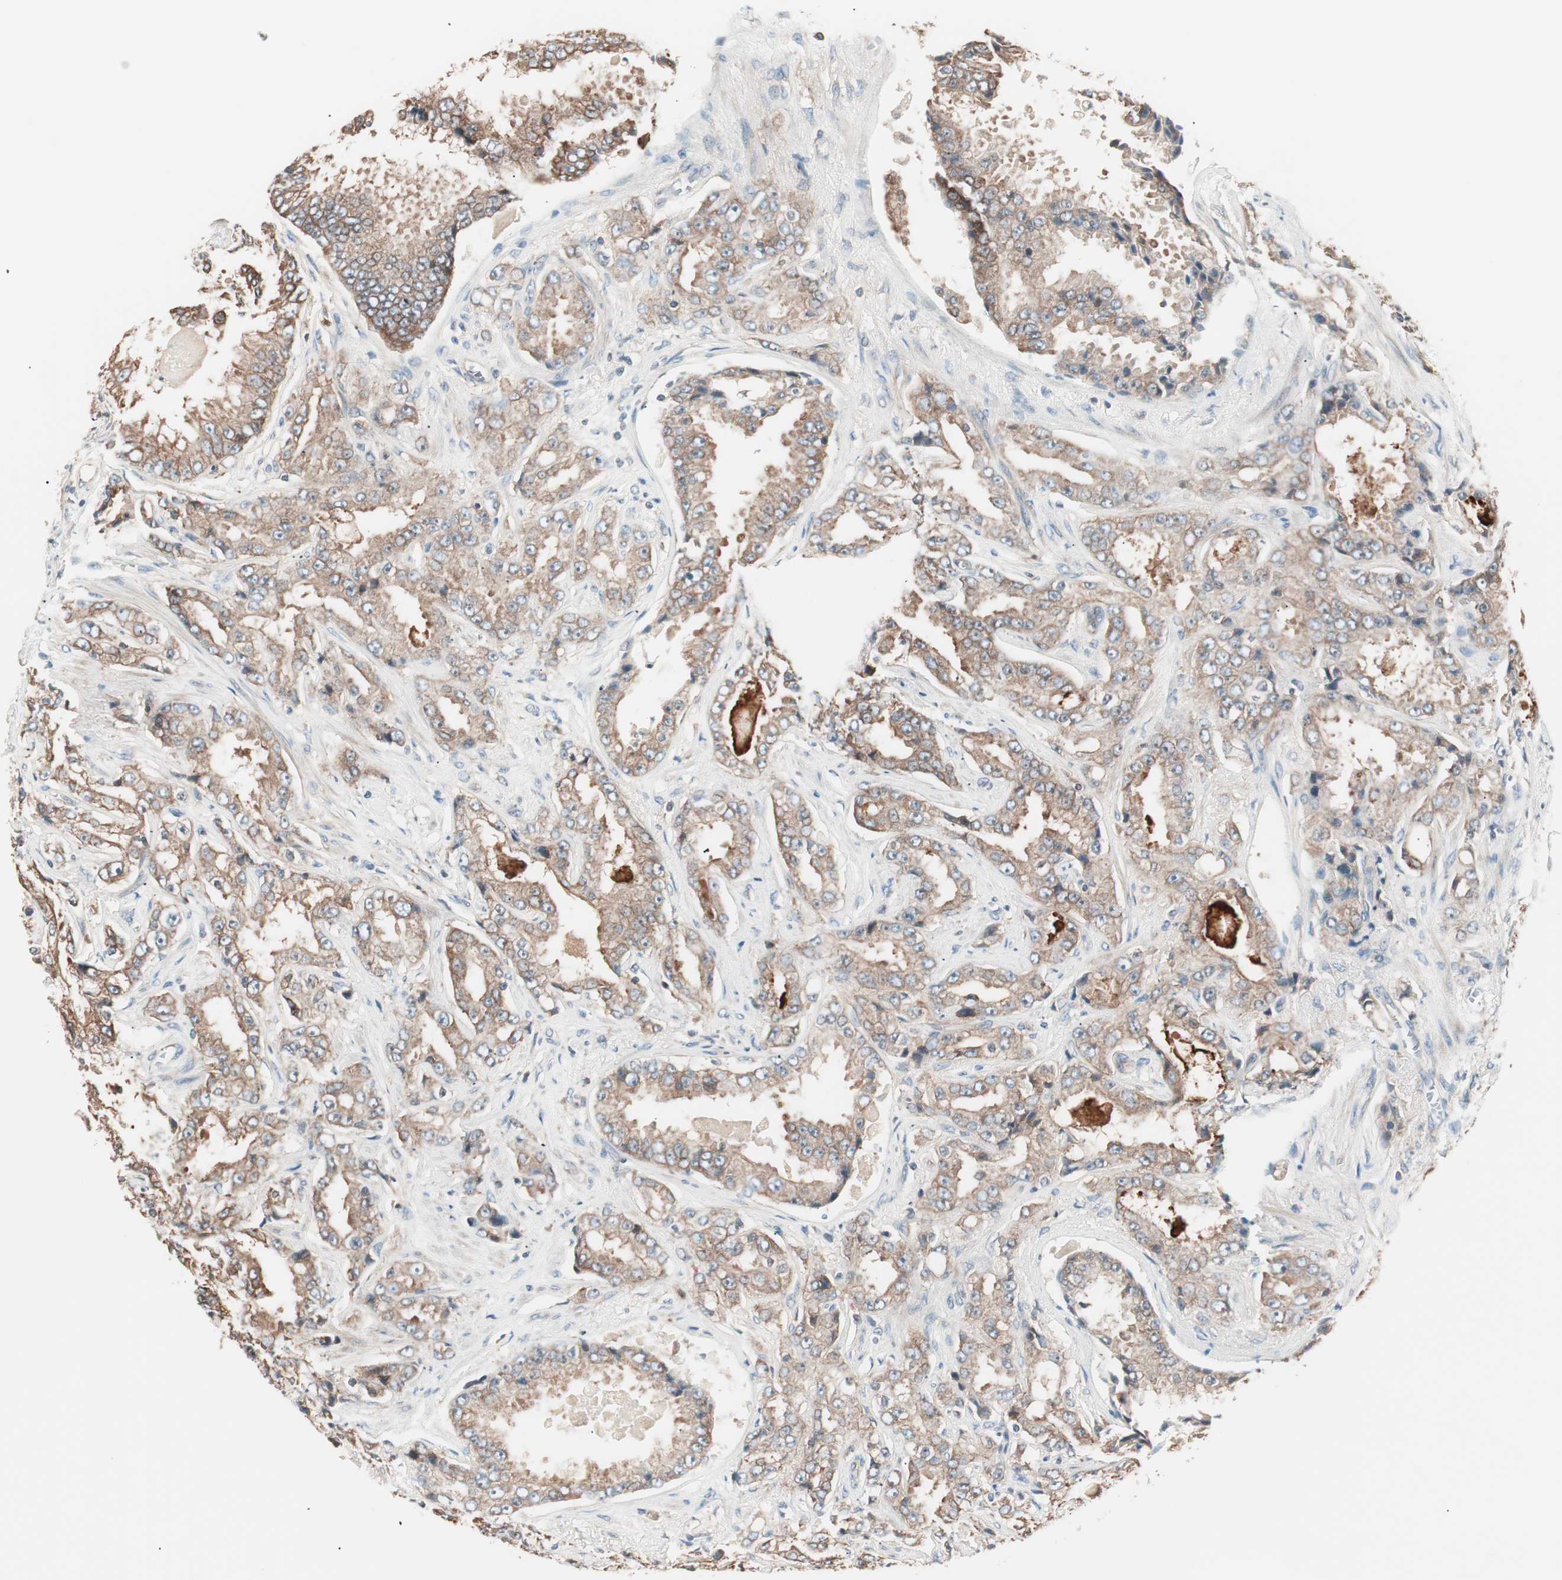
{"staining": {"intensity": "moderate", "quantity": ">75%", "location": "cytoplasmic/membranous"}, "tissue": "prostate cancer", "cell_type": "Tumor cells", "image_type": "cancer", "snomed": [{"axis": "morphology", "description": "Adenocarcinoma, High grade"}, {"axis": "topography", "description": "Prostate"}], "caption": "Prostate cancer was stained to show a protein in brown. There is medium levels of moderate cytoplasmic/membranous expression in approximately >75% of tumor cells.", "gene": "TSG101", "patient": {"sex": "male", "age": 73}}